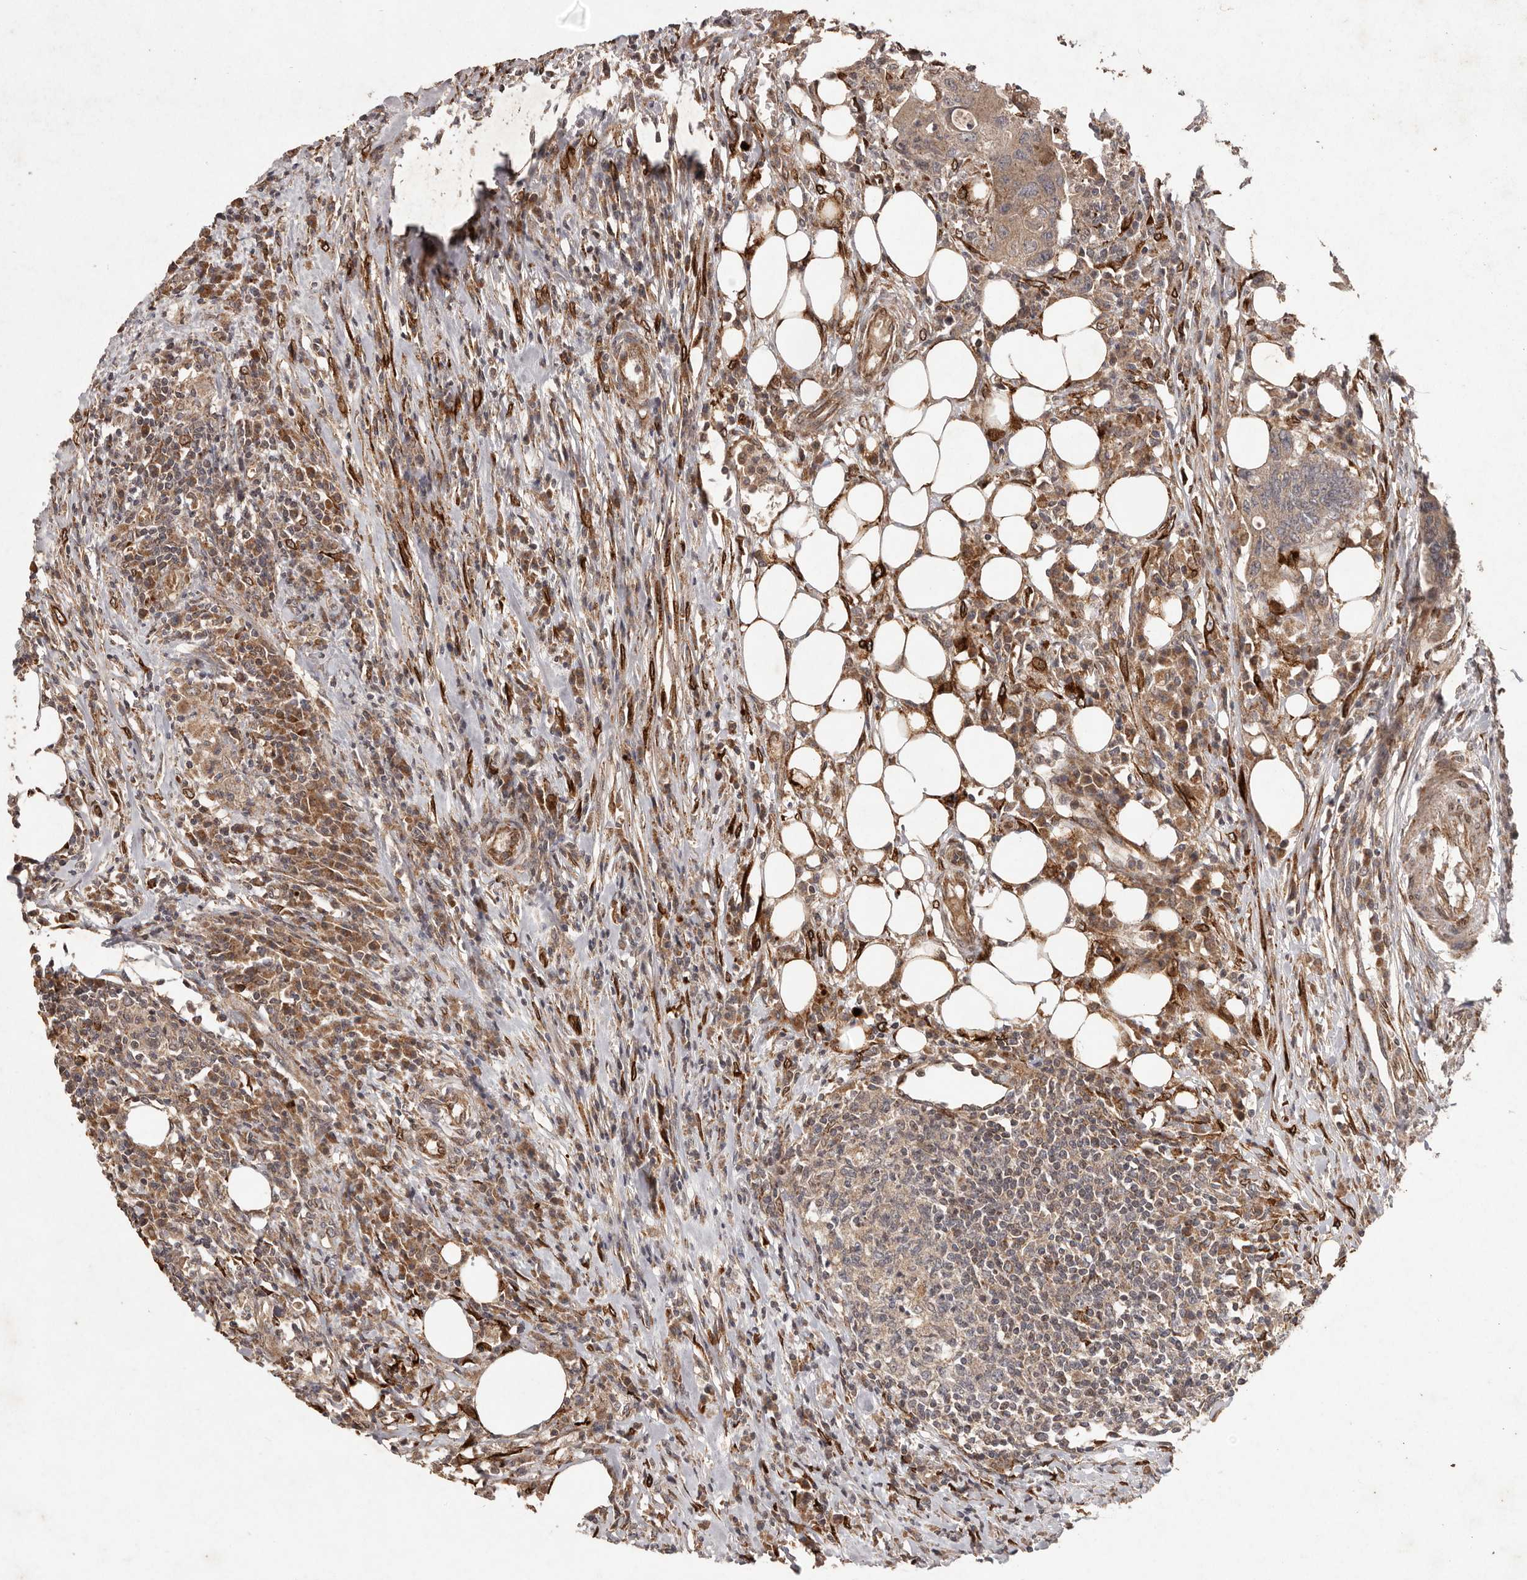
{"staining": {"intensity": "moderate", "quantity": ">75%", "location": "cytoplasmic/membranous"}, "tissue": "colorectal cancer", "cell_type": "Tumor cells", "image_type": "cancer", "snomed": [{"axis": "morphology", "description": "Adenocarcinoma, NOS"}, {"axis": "topography", "description": "Colon"}], "caption": "Immunohistochemistry (DAB) staining of human colorectal cancer demonstrates moderate cytoplasmic/membranous protein positivity in approximately >75% of tumor cells.", "gene": "PLOD2", "patient": {"sex": "male", "age": 71}}